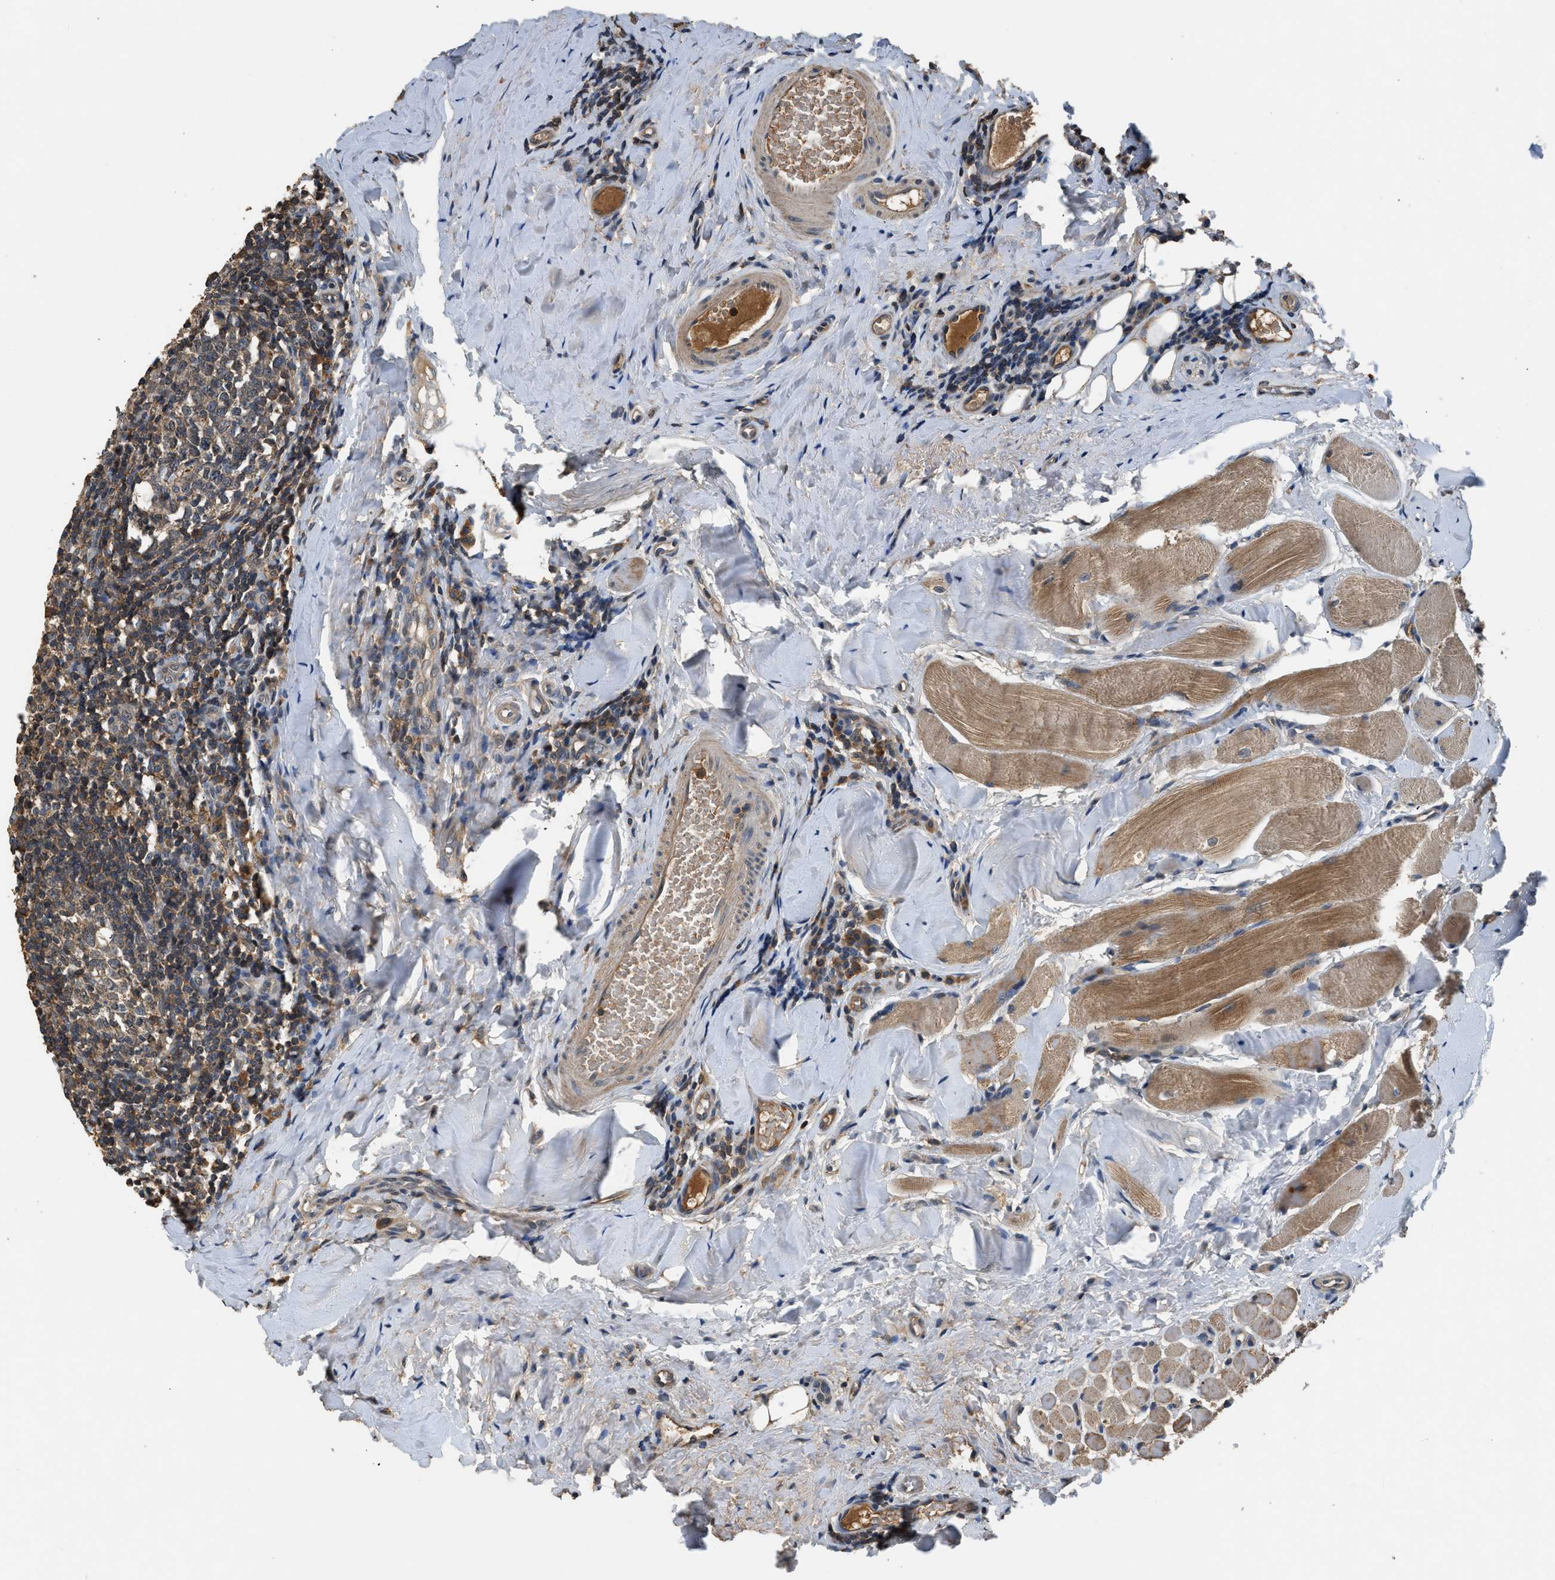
{"staining": {"intensity": "moderate", "quantity": "25%-75%", "location": "cytoplasmic/membranous,nuclear"}, "tissue": "tonsil", "cell_type": "Germinal center cells", "image_type": "normal", "snomed": [{"axis": "morphology", "description": "Normal tissue, NOS"}, {"axis": "topography", "description": "Tonsil"}], "caption": "Immunohistochemical staining of normal tonsil demonstrates moderate cytoplasmic/membranous,nuclear protein expression in about 25%-75% of germinal center cells.", "gene": "SLC15A4", "patient": {"sex": "female", "age": 19}}